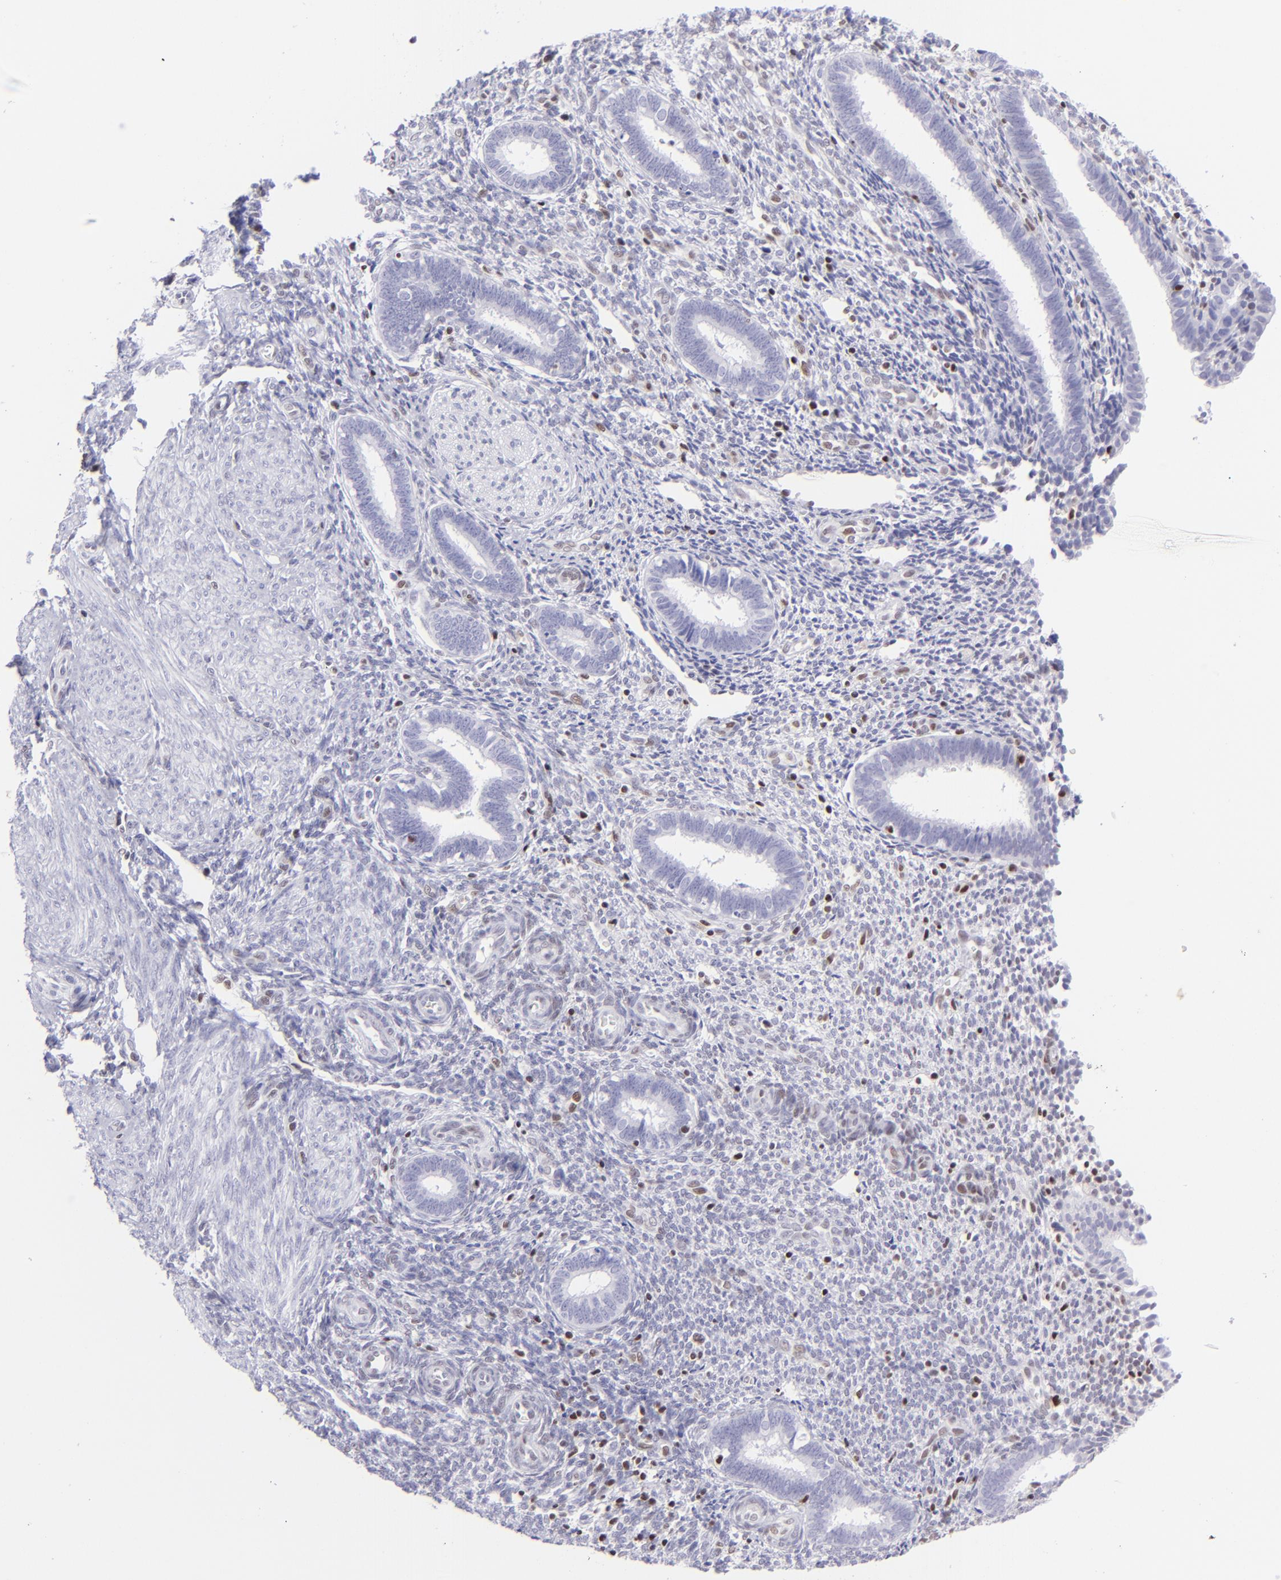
{"staining": {"intensity": "negative", "quantity": "none", "location": "none"}, "tissue": "endometrium", "cell_type": "Cells in endometrial stroma", "image_type": "normal", "snomed": [{"axis": "morphology", "description": "Normal tissue, NOS"}, {"axis": "topography", "description": "Endometrium"}], "caption": "Immunohistochemical staining of benign endometrium exhibits no significant expression in cells in endometrial stroma.", "gene": "ETS1", "patient": {"sex": "female", "age": 27}}